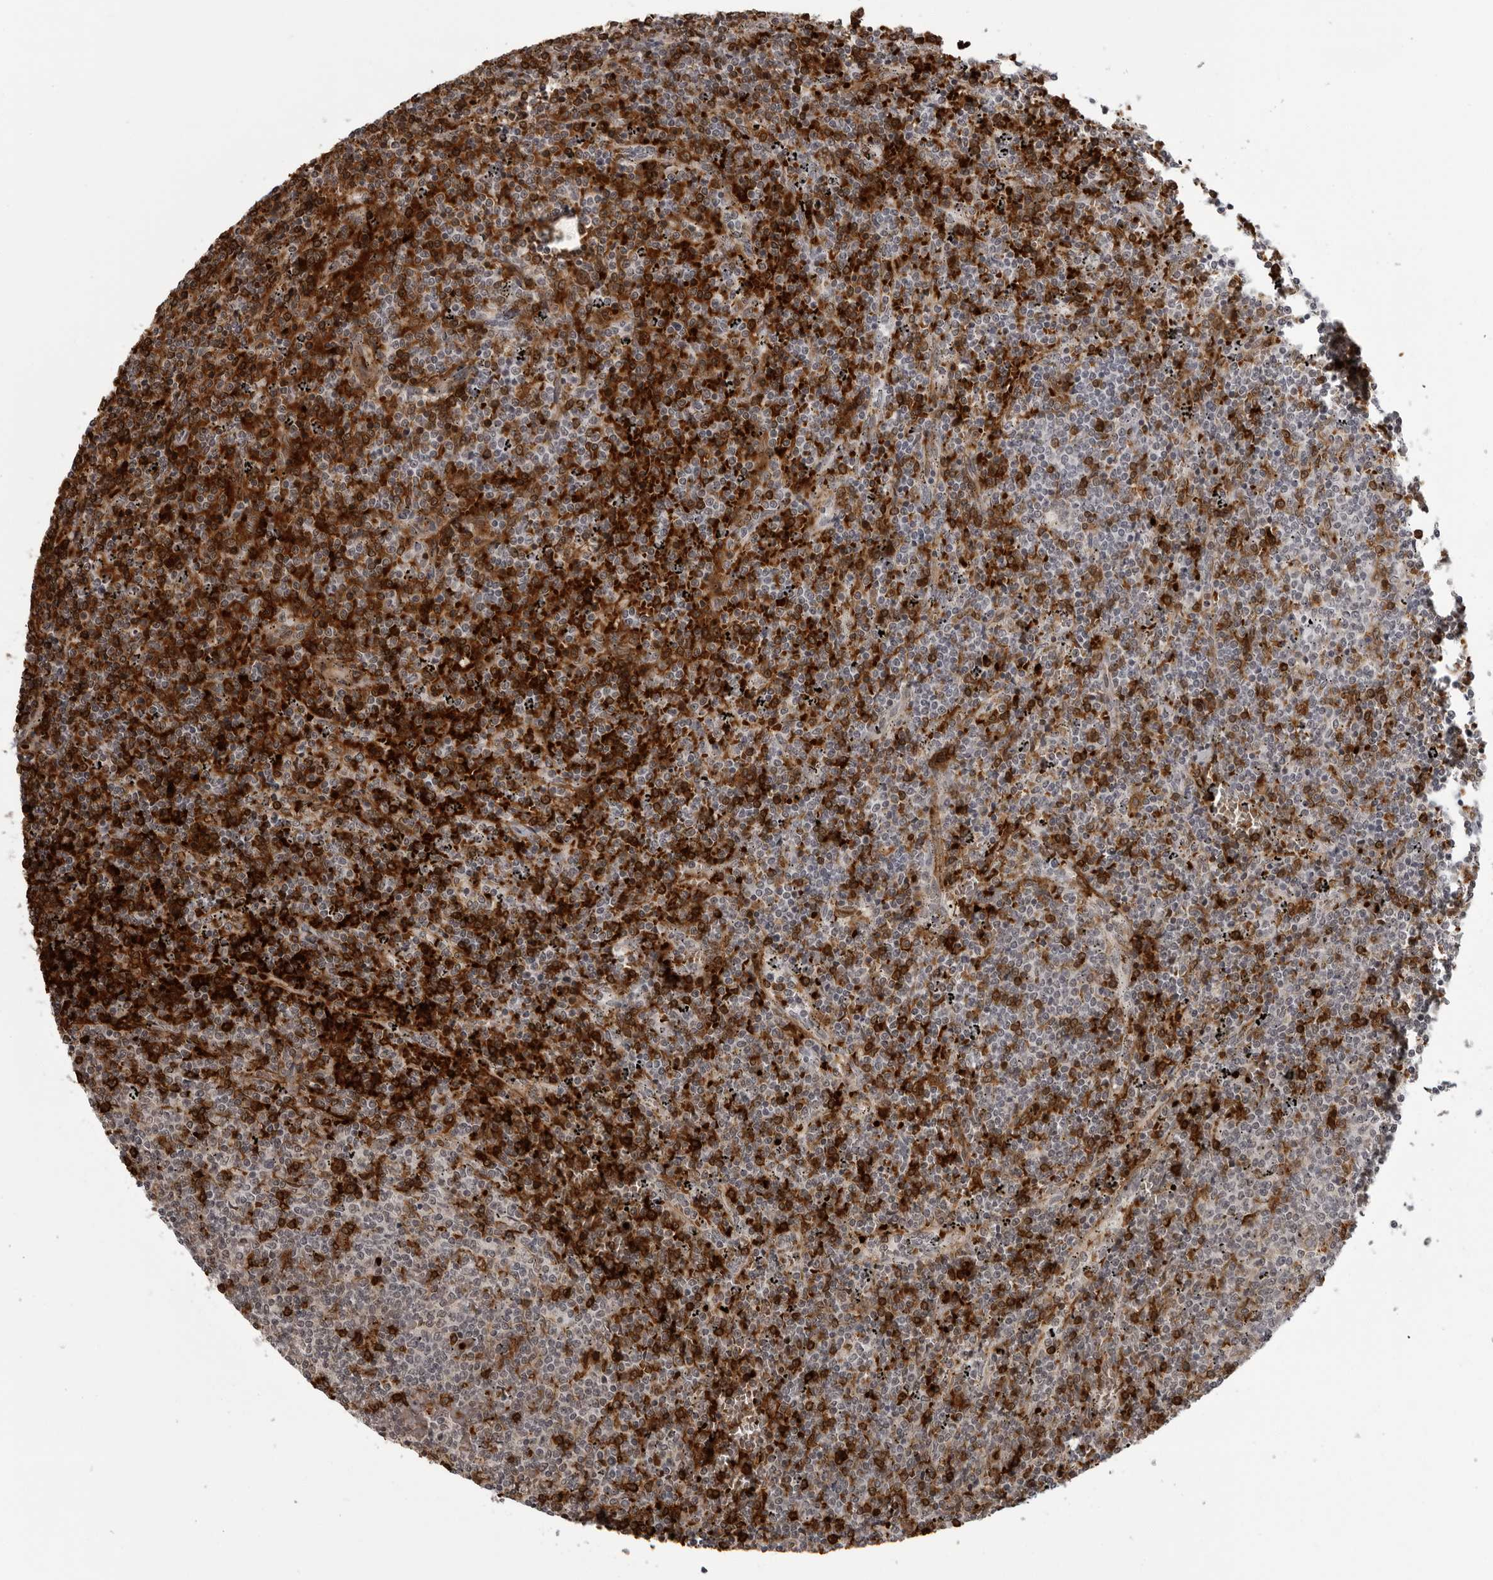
{"staining": {"intensity": "strong", "quantity": "25%-75%", "location": "cytoplasmic/membranous"}, "tissue": "lymphoma", "cell_type": "Tumor cells", "image_type": "cancer", "snomed": [{"axis": "morphology", "description": "Malignant lymphoma, non-Hodgkin's type, Low grade"}, {"axis": "topography", "description": "Spleen"}], "caption": "Immunohistochemistry (IHC) of low-grade malignant lymphoma, non-Hodgkin's type reveals high levels of strong cytoplasmic/membranous expression in about 25%-75% of tumor cells.", "gene": "THOP1", "patient": {"sex": "female", "age": 50}}